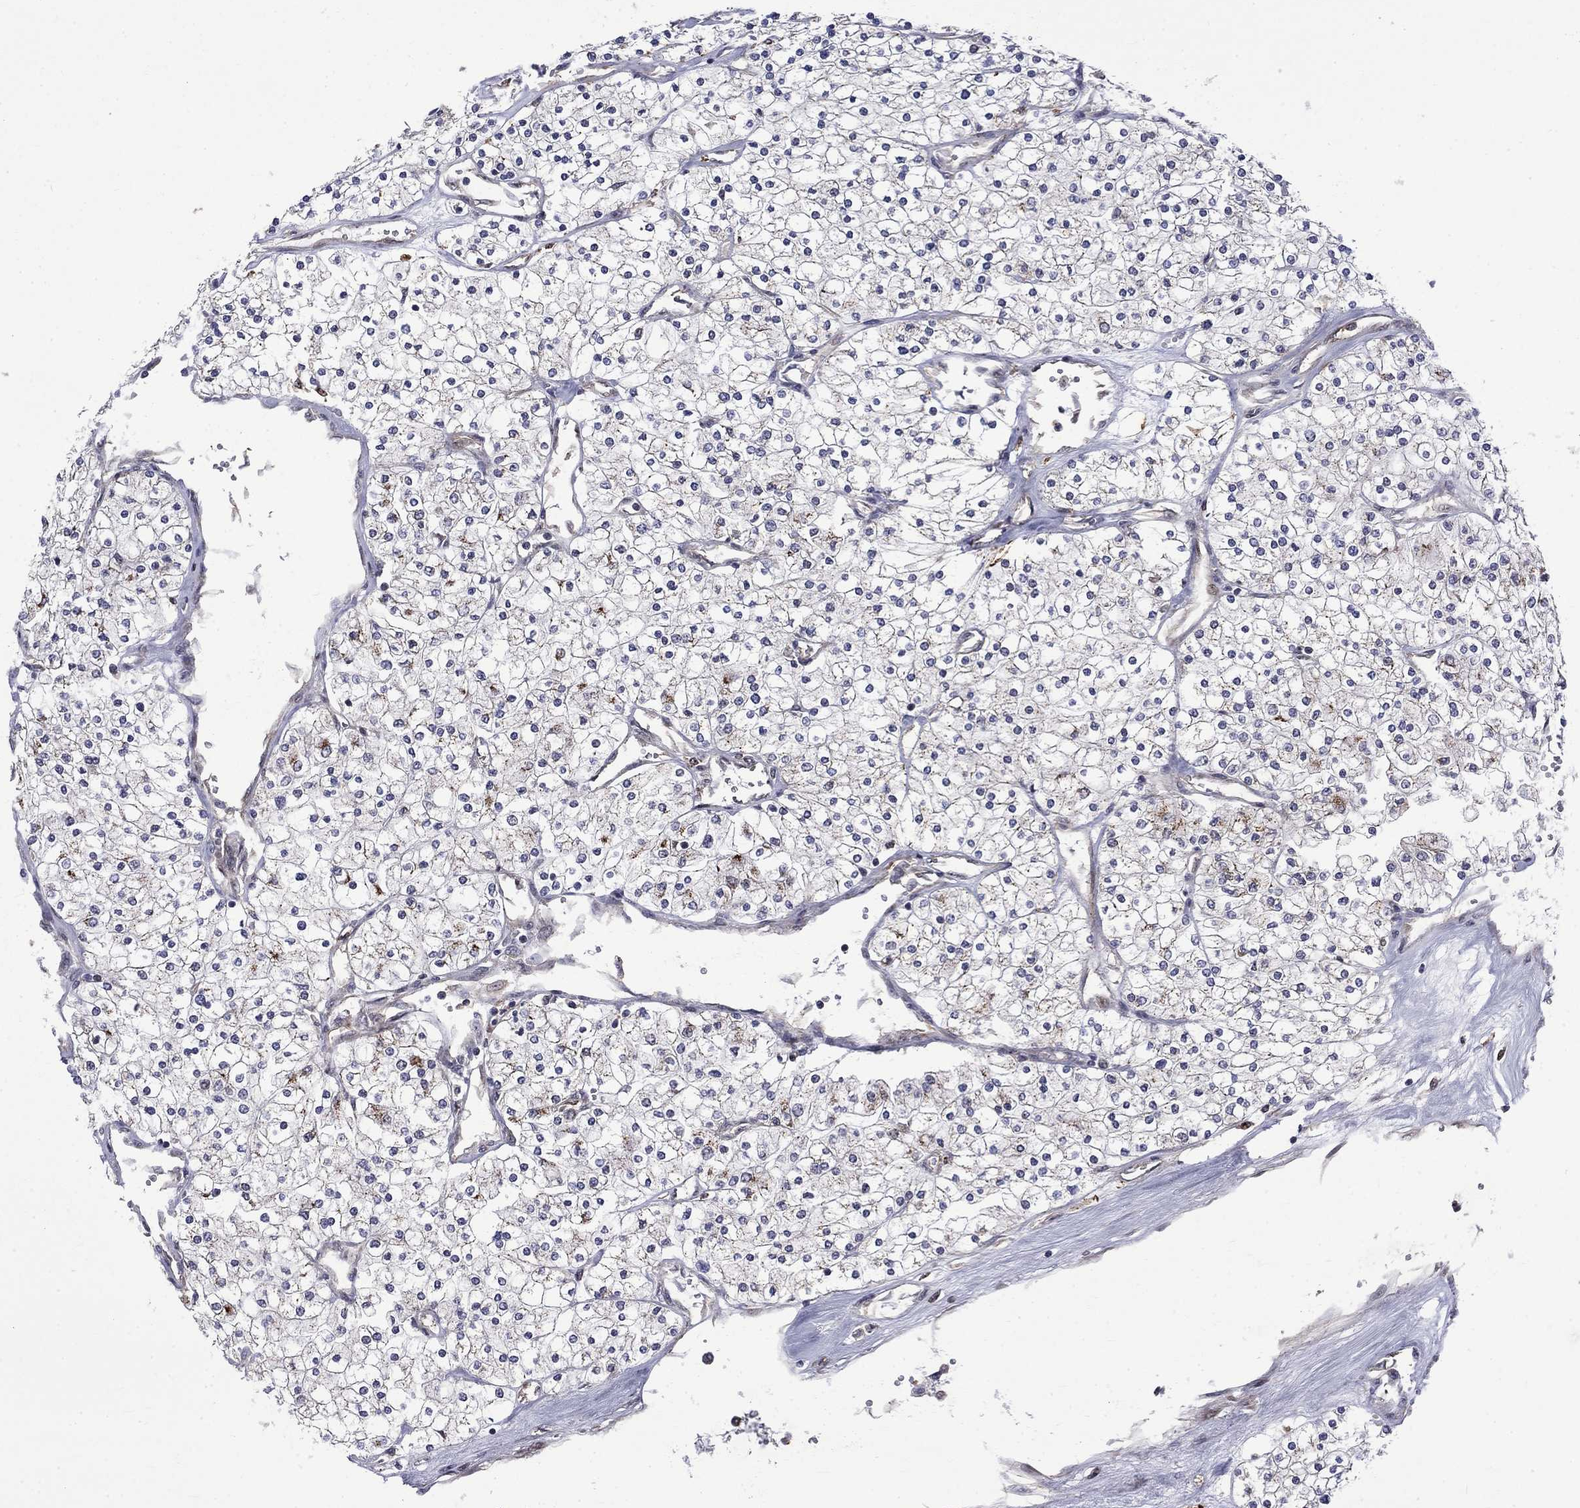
{"staining": {"intensity": "negative", "quantity": "none", "location": "none"}, "tissue": "renal cancer", "cell_type": "Tumor cells", "image_type": "cancer", "snomed": [{"axis": "morphology", "description": "Adenocarcinoma, NOS"}, {"axis": "topography", "description": "Kidney"}], "caption": "Photomicrograph shows no protein positivity in tumor cells of adenocarcinoma (renal) tissue.", "gene": "KPNA3", "patient": {"sex": "male", "age": 80}}